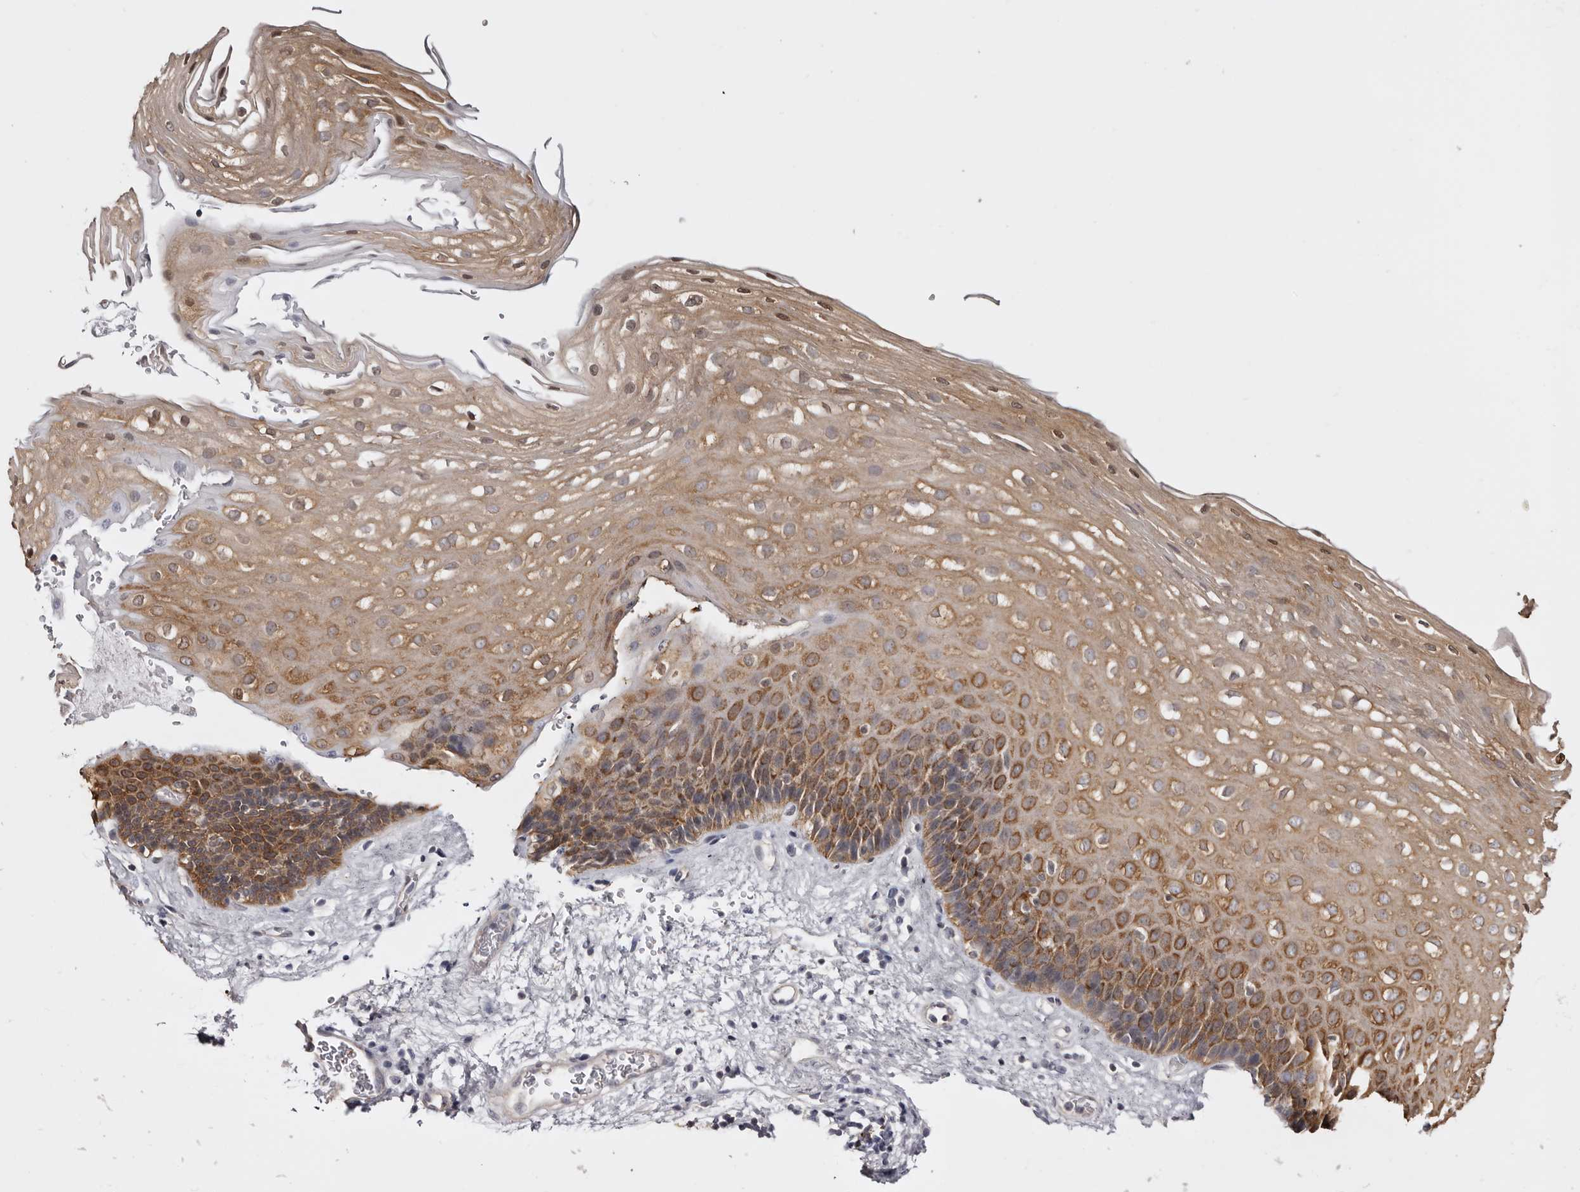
{"staining": {"intensity": "moderate", "quantity": "25%-75%", "location": "cytoplasmic/membranous"}, "tissue": "esophagus", "cell_type": "Squamous epithelial cells", "image_type": "normal", "snomed": [{"axis": "morphology", "description": "Normal tissue, NOS"}, {"axis": "topography", "description": "Esophagus"}], "caption": "IHC image of normal esophagus: esophagus stained using IHC reveals medium levels of moderate protein expression localized specifically in the cytoplasmic/membranous of squamous epithelial cells, appearing as a cytoplasmic/membranous brown color.", "gene": "LAD1", "patient": {"sex": "female", "age": 66}}